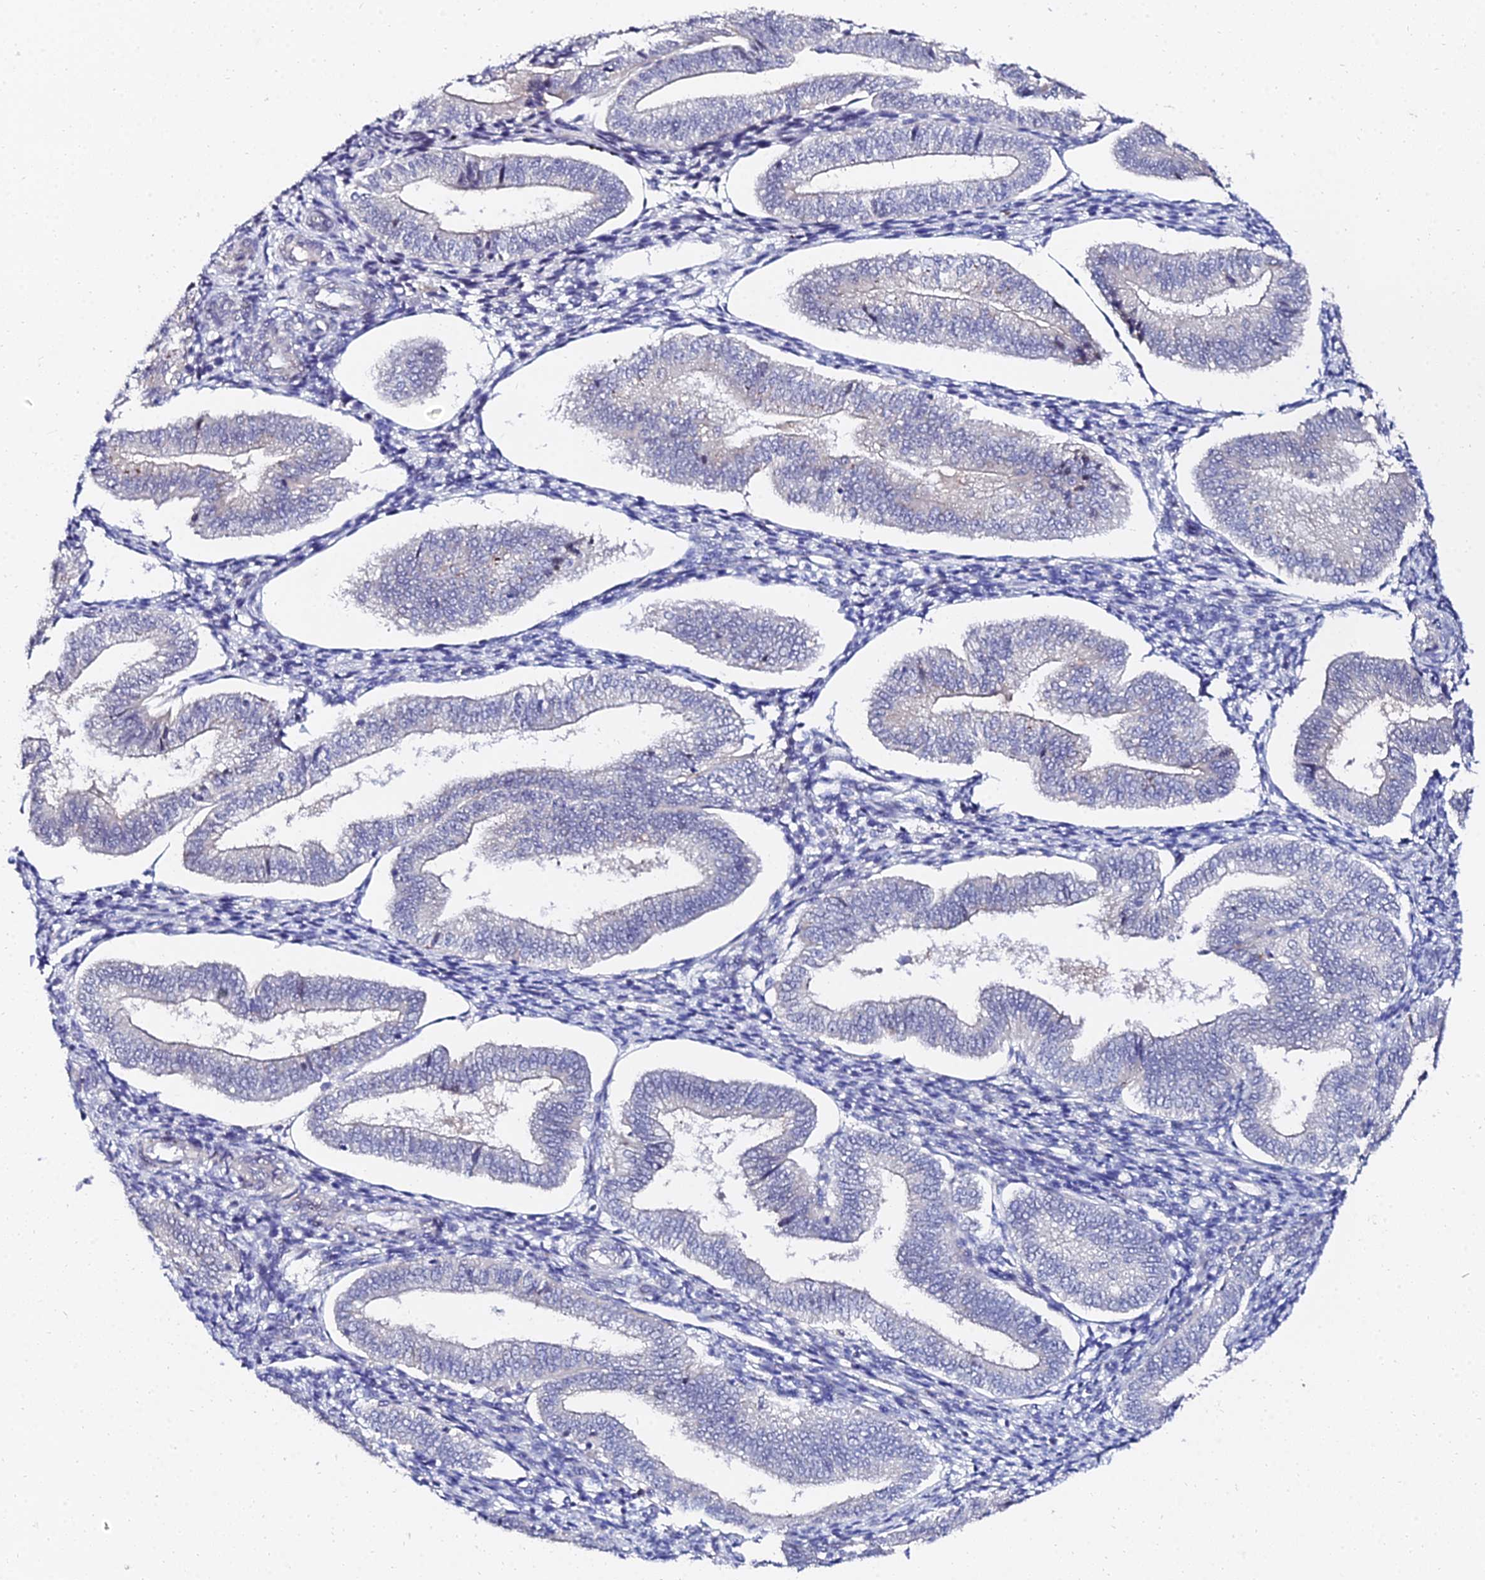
{"staining": {"intensity": "weak", "quantity": "25%-75%", "location": "cytoplasmic/membranous"}, "tissue": "endometrium", "cell_type": "Cells in endometrial stroma", "image_type": "normal", "snomed": [{"axis": "morphology", "description": "Normal tissue, NOS"}, {"axis": "topography", "description": "Endometrium"}], "caption": "Immunohistochemistry (DAB (3,3'-diaminobenzidine)) staining of normal human endometrium shows weak cytoplasmic/membranous protein expression in approximately 25%-75% of cells in endometrial stroma. The protein of interest is shown in brown color, while the nuclei are stained blue.", "gene": "BORCS8", "patient": {"sex": "female", "age": 34}}